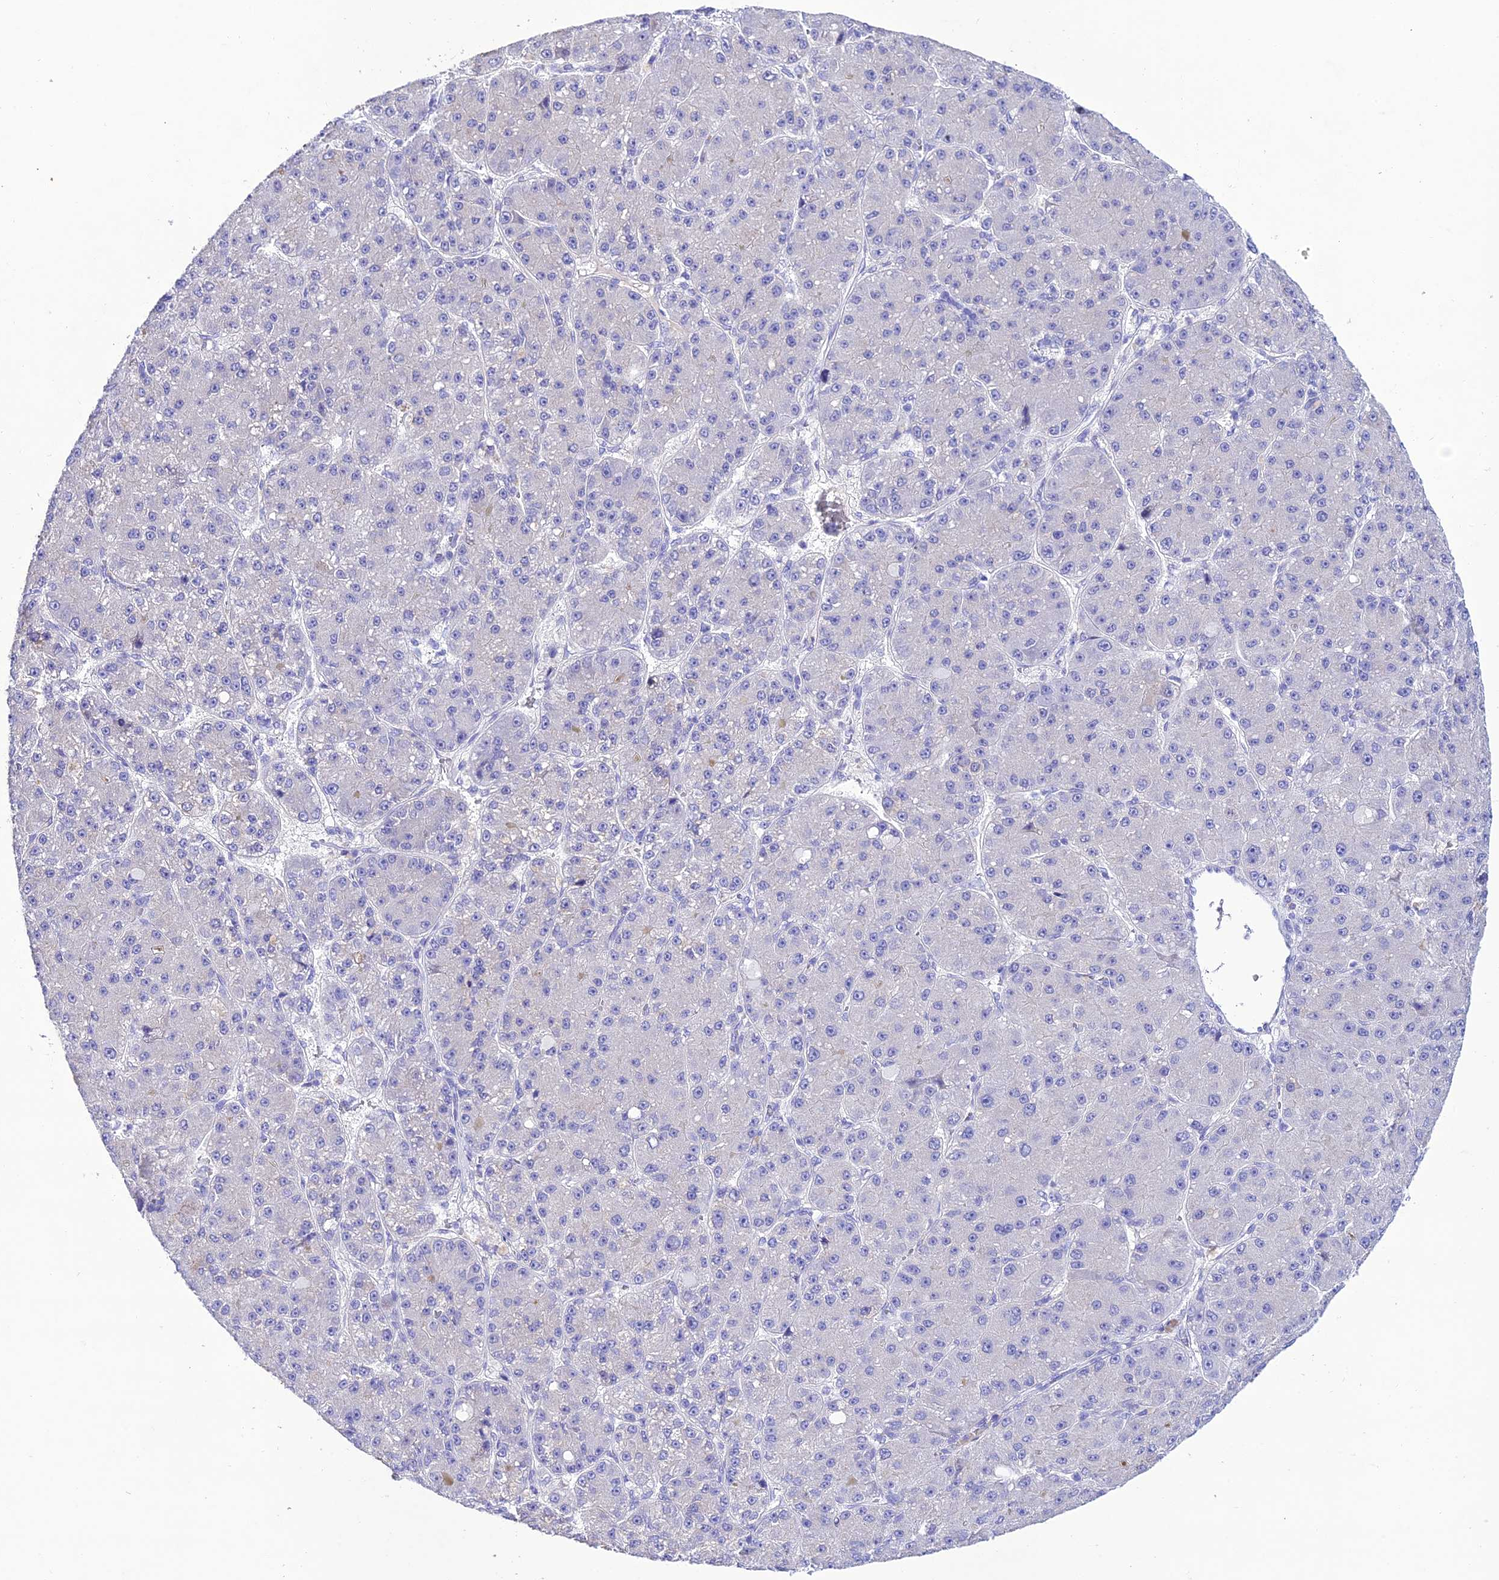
{"staining": {"intensity": "negative", "quantity": "none", "location": "none"}, "tissue": "liver cancer", "cell_type": "Tumor cells", "image_type": "cancer", "snomed": [{"axis": "morphology", "description": "Carcinoma, Hepatocellular, NOS"}, {"axis": "topography", "description": "Liver"}], "caption": "High power microscopy micrograph of an immunohistochemistry (IHC) photomicrograph of liver cancer, revealing no significant positivity in tumor cells.", "gene": "NLRP6", "patient": {"sex": "male", "age": 67}}